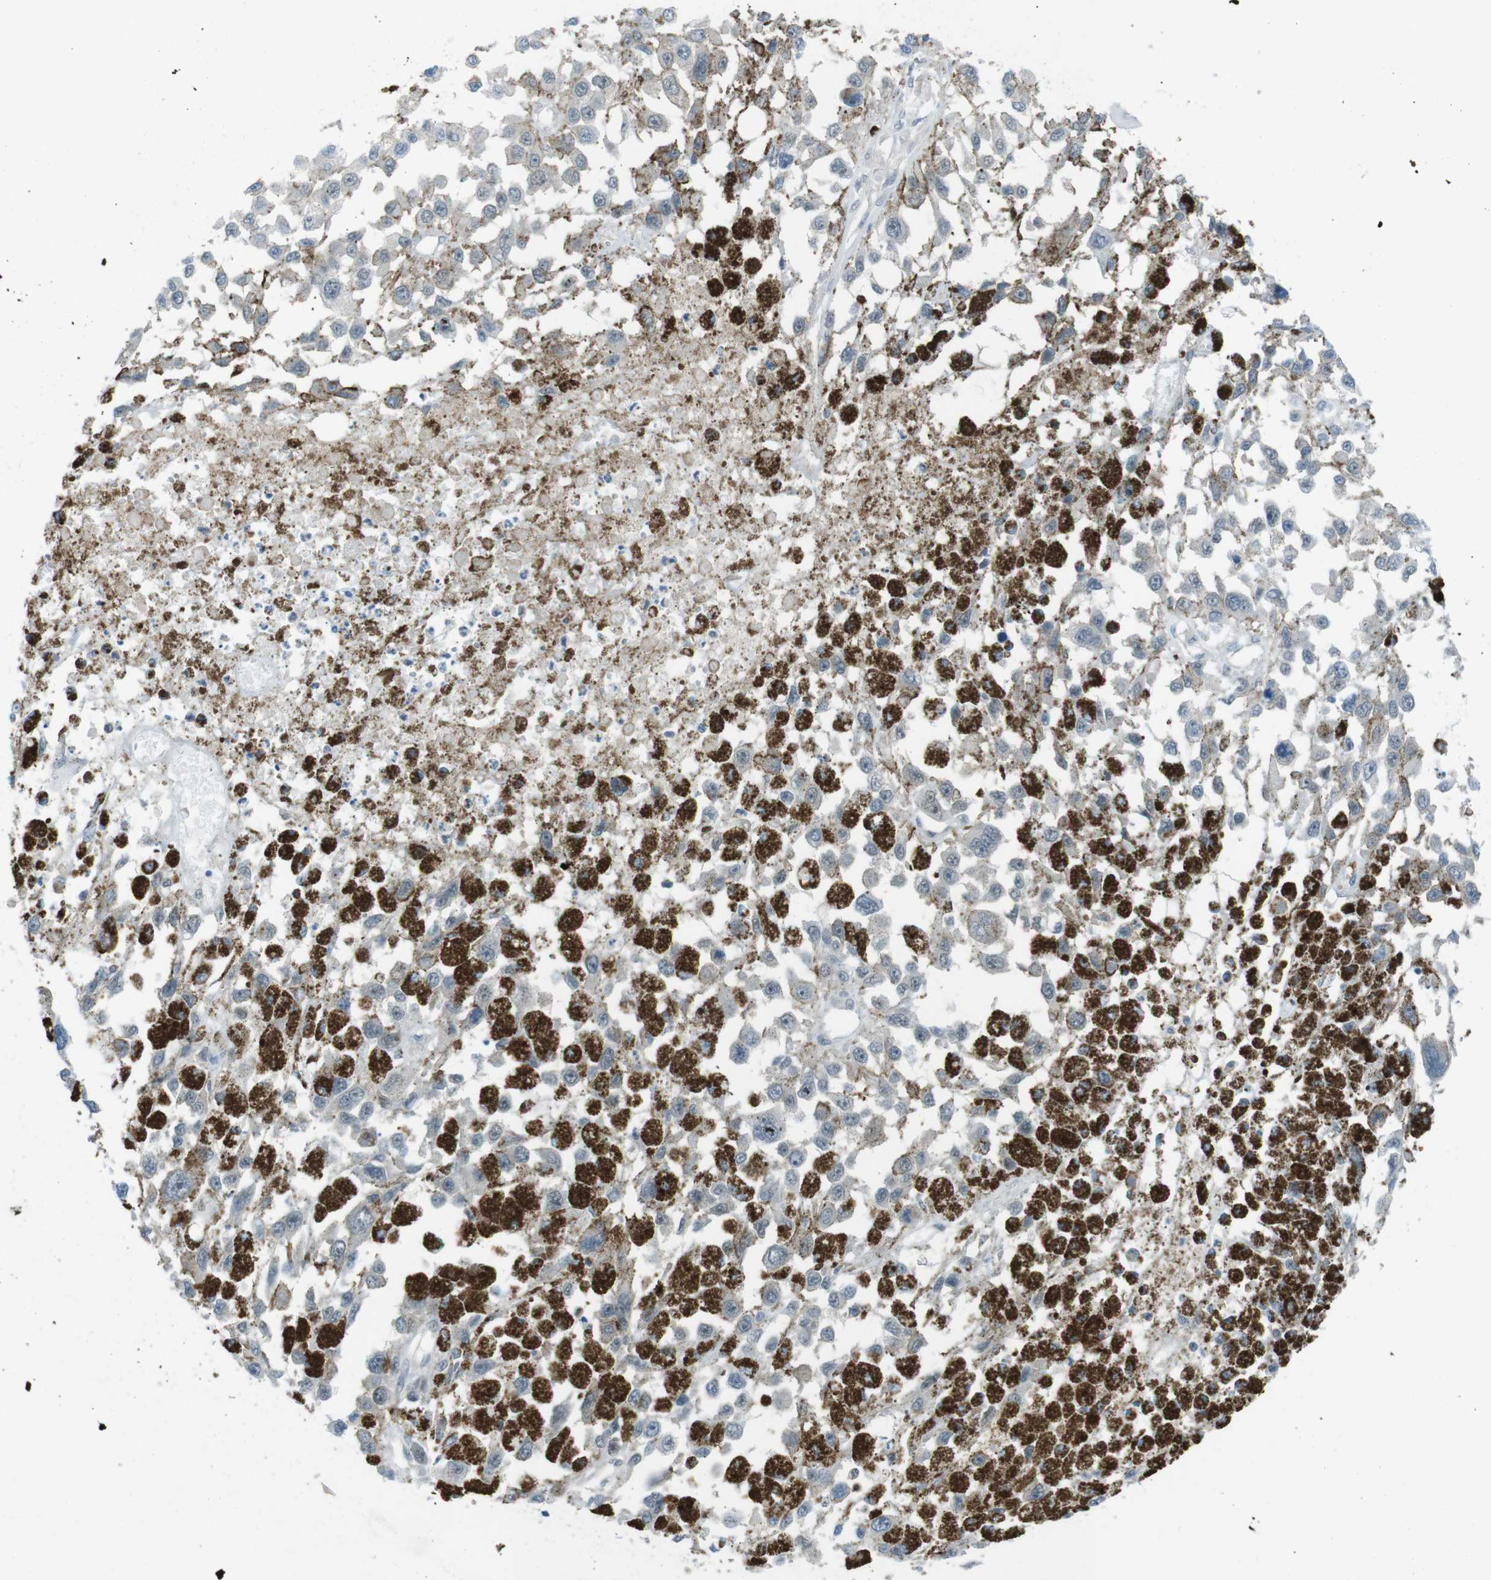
{"staining": {"intensity": "negative", "quantity": "none", "location": "none"}, "tissue": "melanoma", "cell_type": "Tumor cells", "image_type": "cancer", "snomed": [{"axis": "morphology", "description": "Malignant melanoma, Metastatic site"}, {"axis": "topography", "description": "Lymph node"}], "caption": "There is no significant positivity in tumor cells of malignant melanoma (metastatic site).", "gene": "ZDHHC20", "patient": {"sex": "male", "age": 59}}